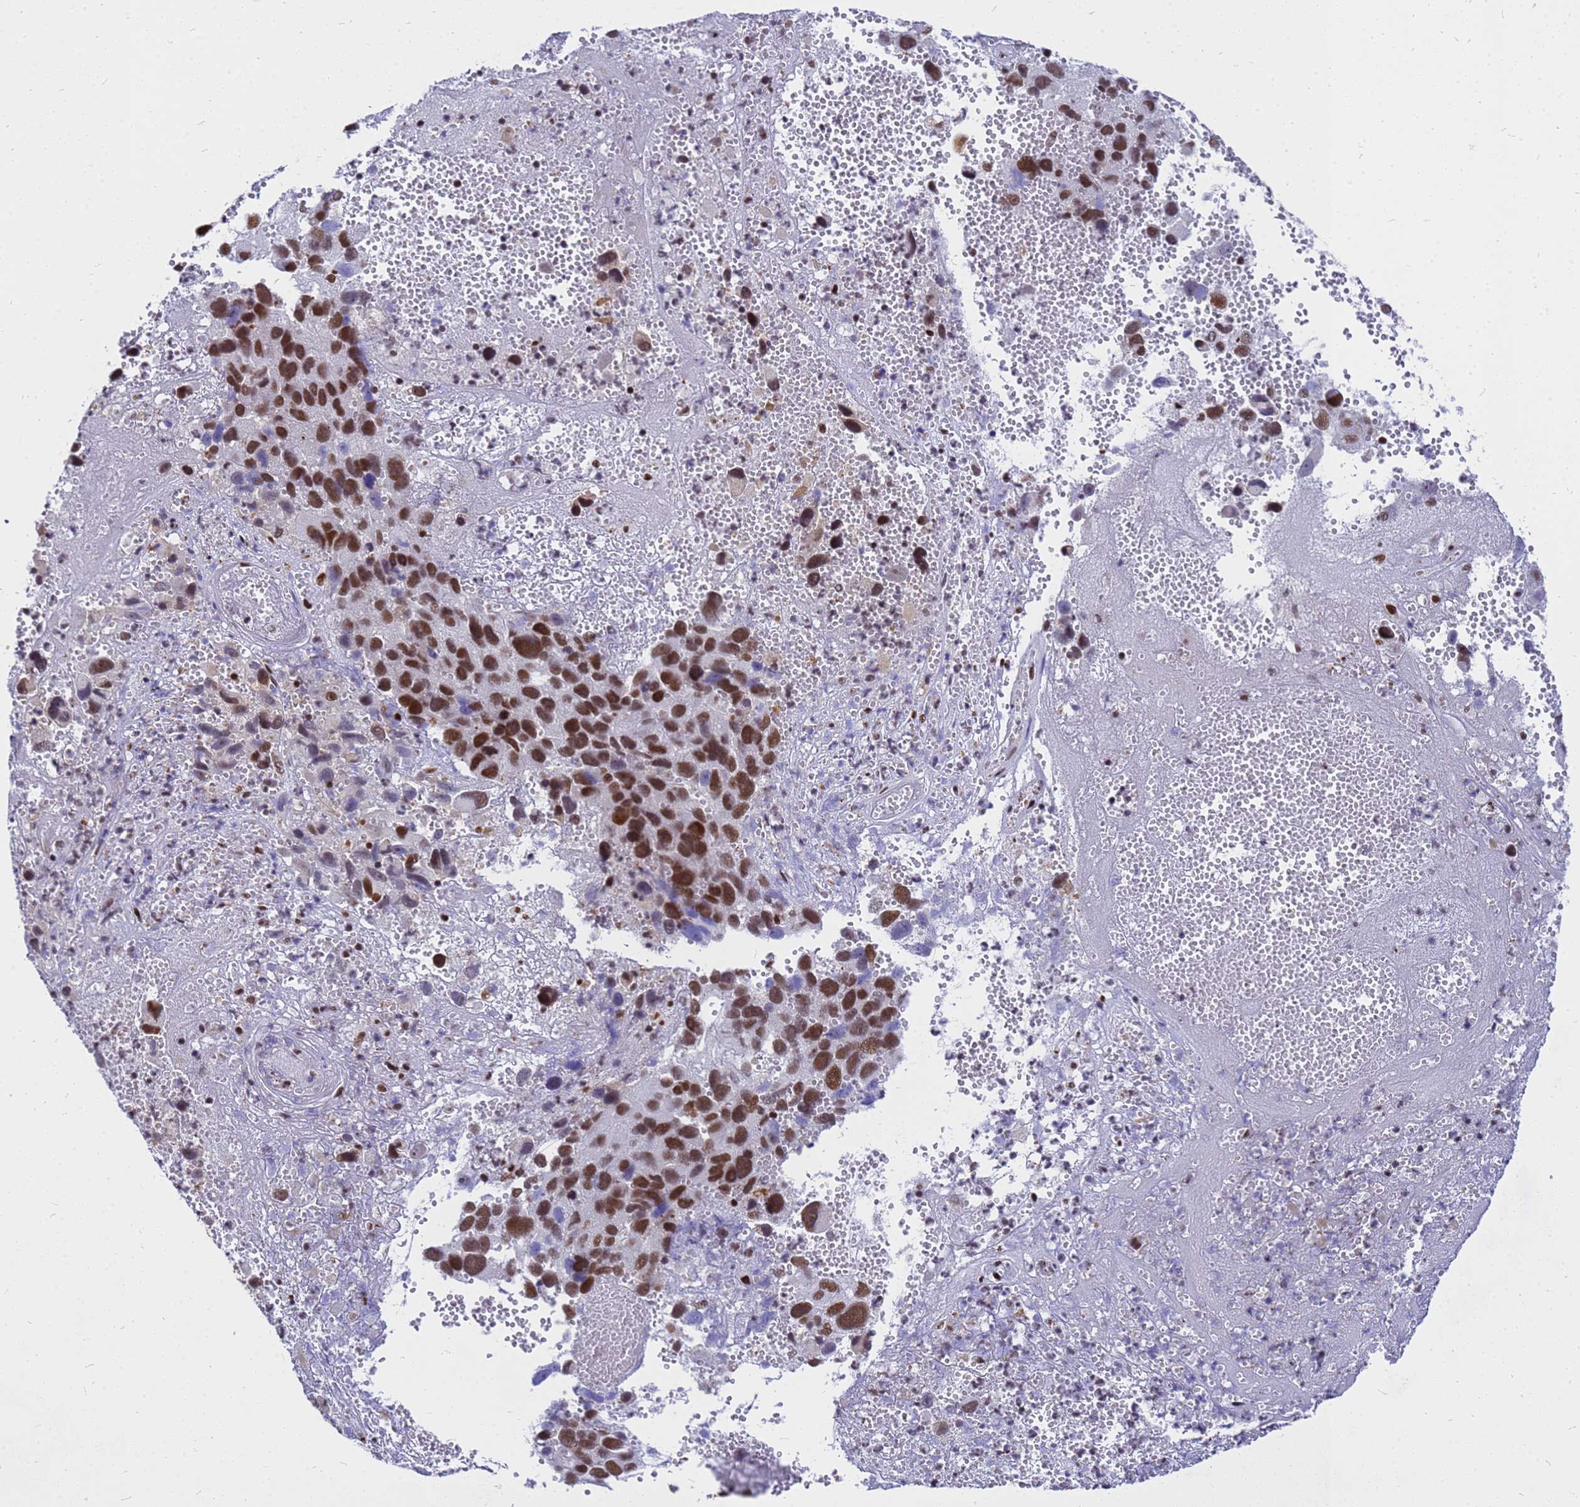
{"staining": {"intensity": "strong", "quantity": ">75%", "location": "nuclear"}, "tissue": "melanoma", "cell_type": "Tumor cells", "image_type": "cancer", "snomed": [{"axis": "morphology", "description": "Malignant melanoma, NOS"}, {"axis": "topography", "description": "Skin"}], "caption": "High-power microscopy captured an IHC micrograph of melanoma, revealing strong nuclear expression in about >75% of tumor cells.", "gene": "SART3", "patient": {"sex": "male", "age": 84}}